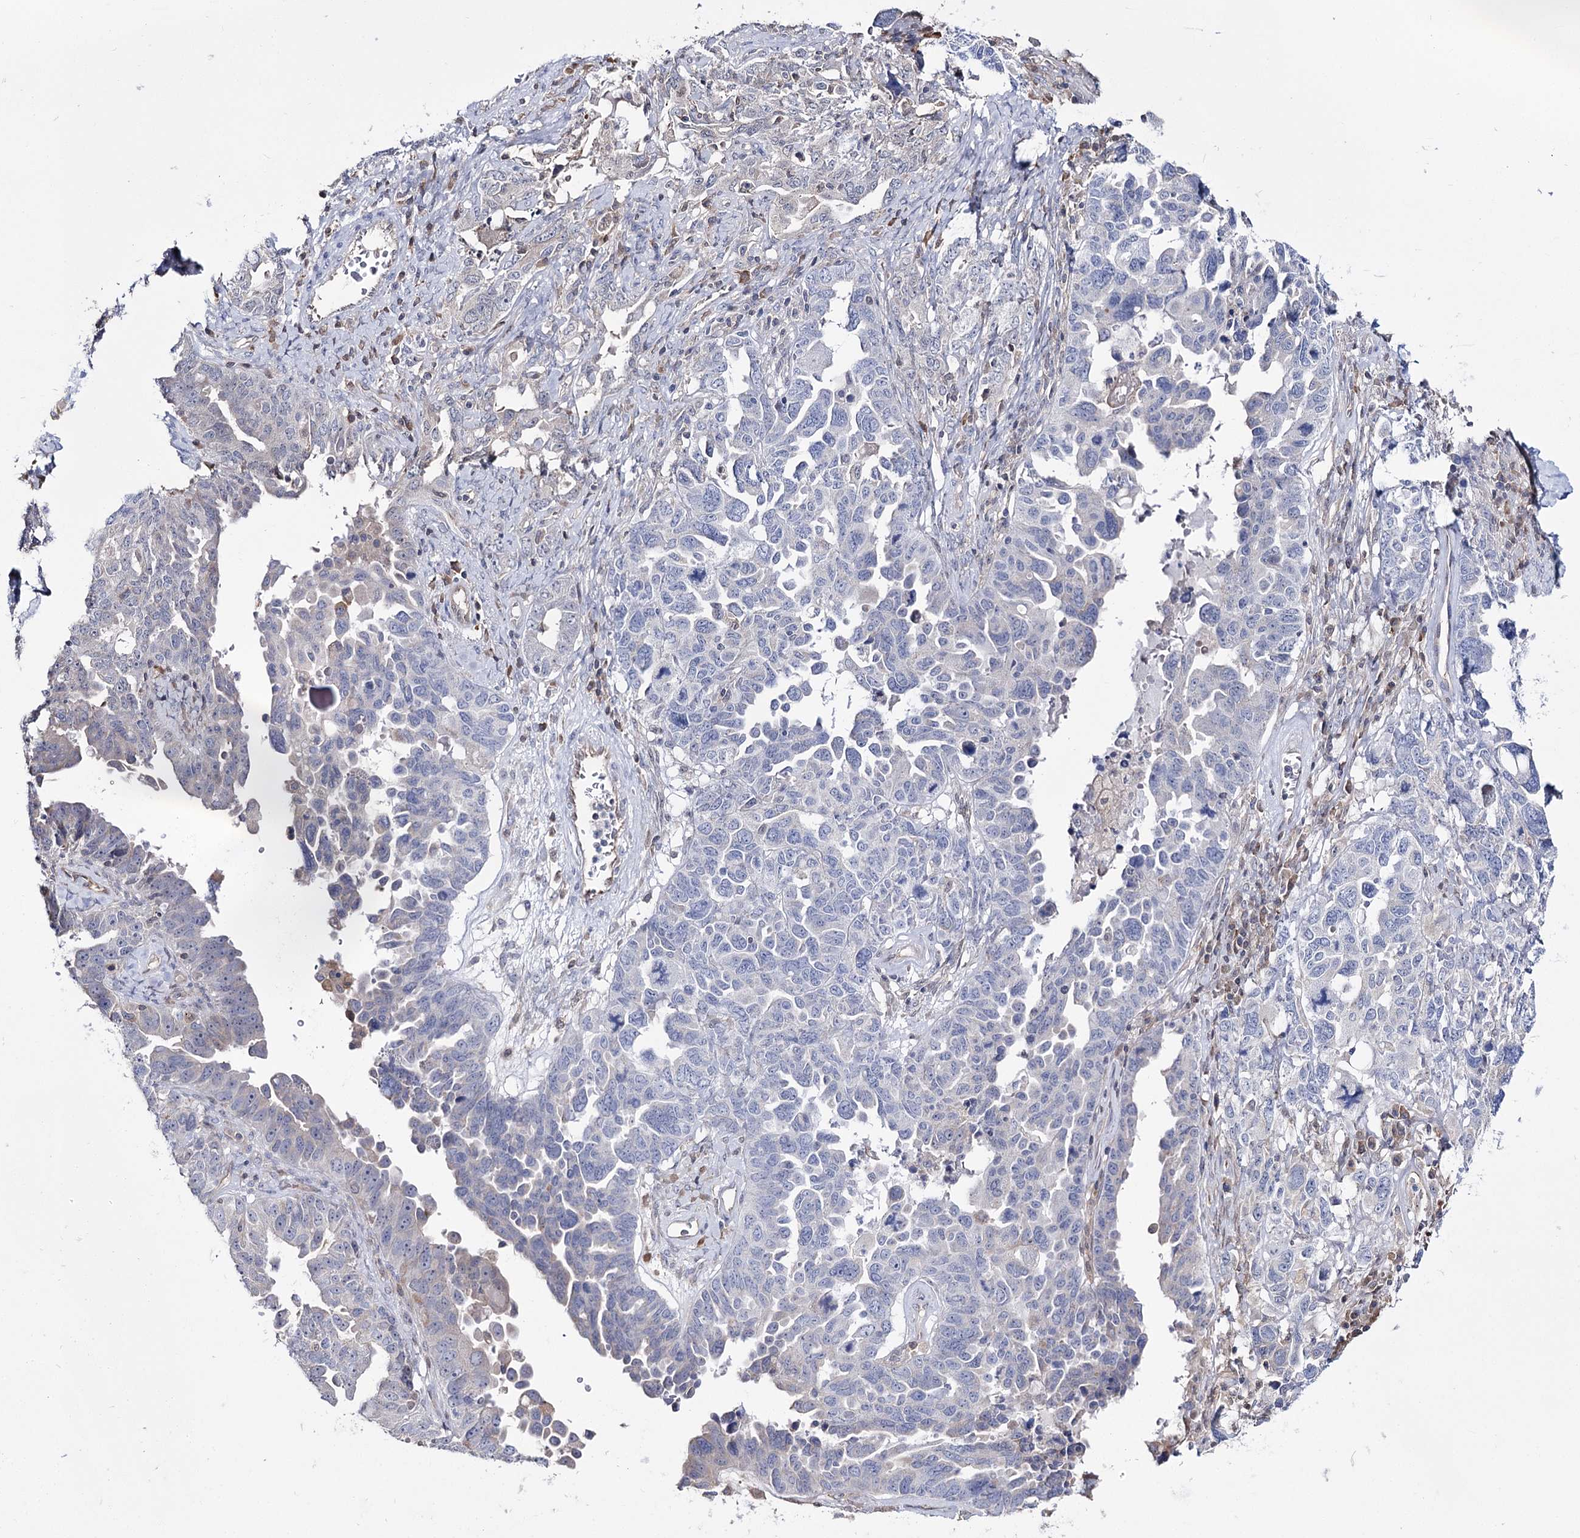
{"staining": {"intensity": "negative", "quantity": "none", "location": "none"}, "tissue": "ovarian cancer", "cell_type": "Tumor cells", "image_type": "cancer", "snomed": [{"axis": "morphology", "description": "Carcinoma, endometroid"}, {"axis": "topography", "description": "Ovary"}], "caption": "The image demonstrates no staining of tumor cells in ovarian cancer (endometroid carcinoma).", "gene": "PTER", "patient": {"sex": "female", "age": 62}}